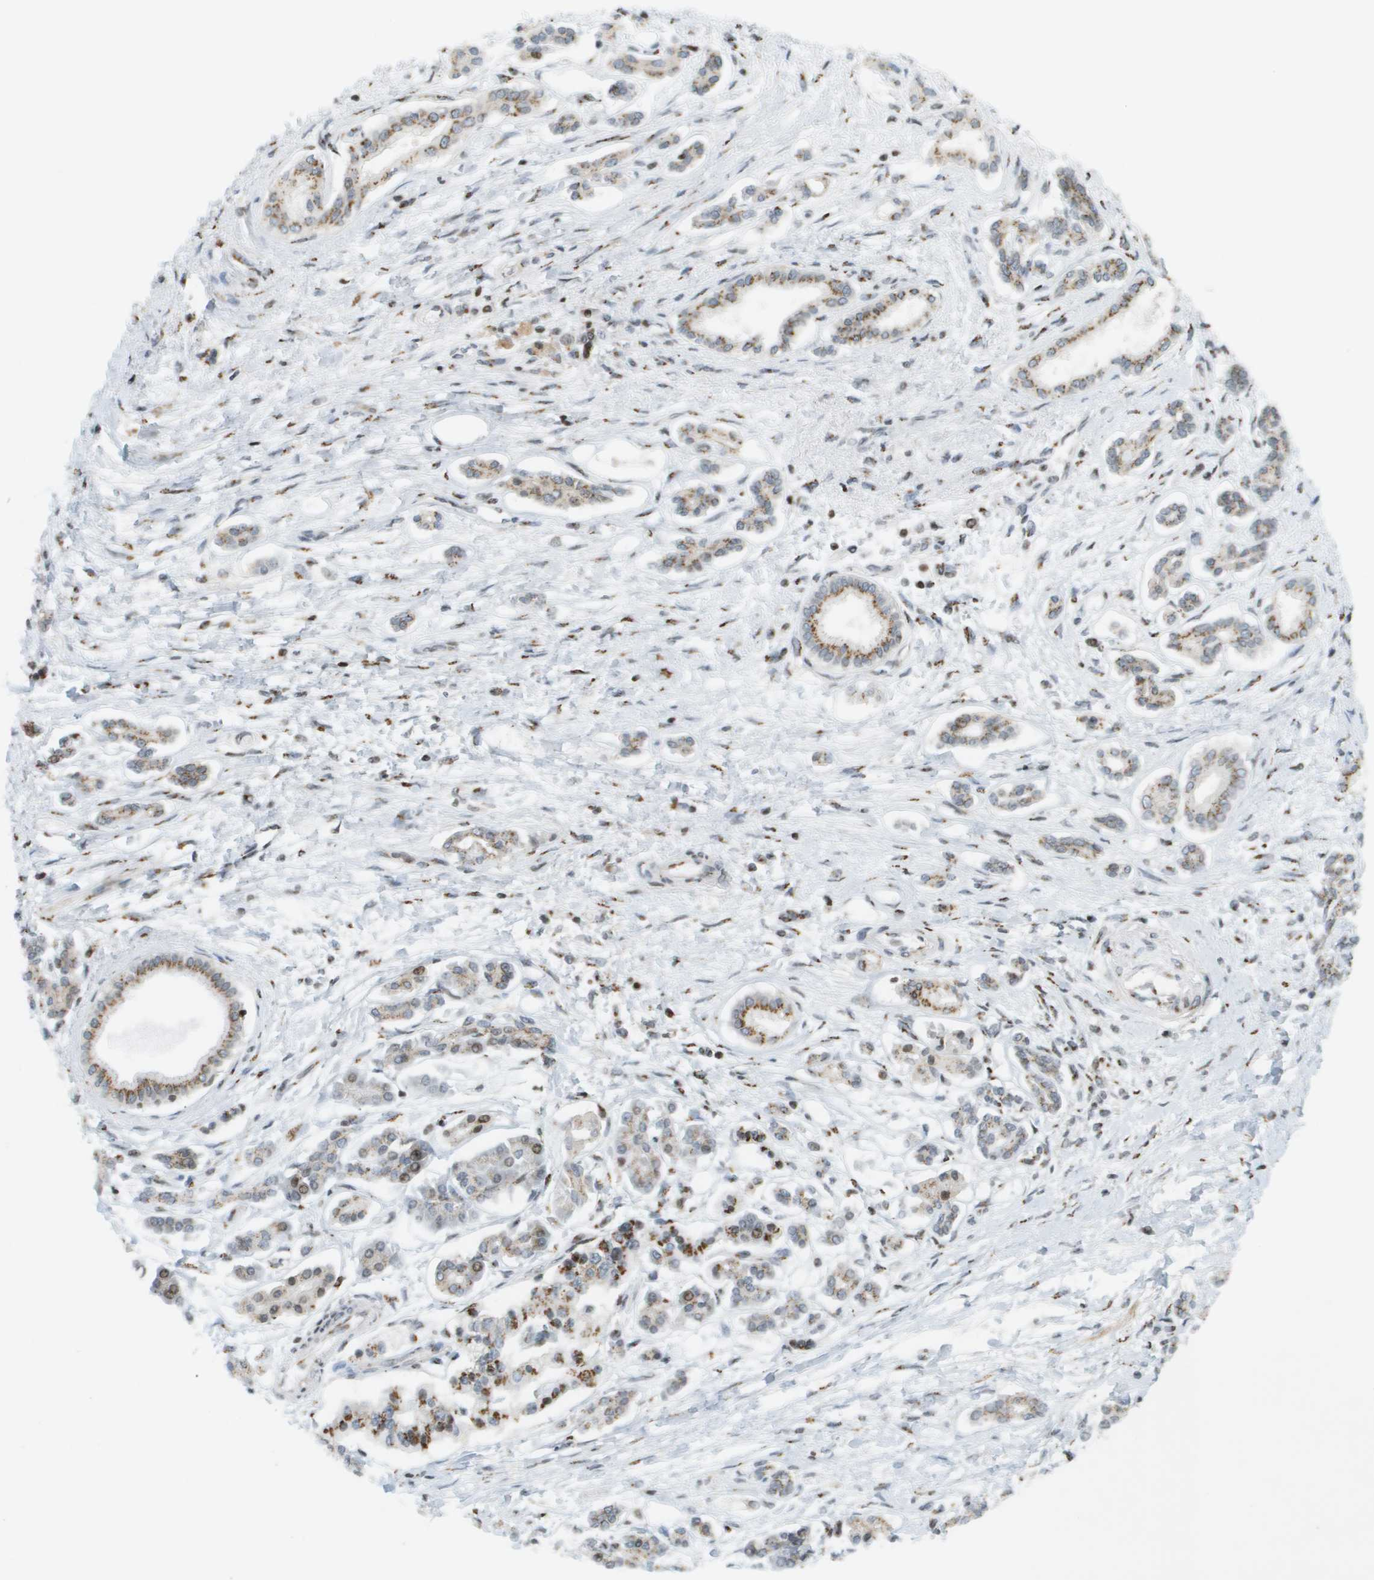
{"staining": {"intensity": "moderate", "quantity": ">75%", "location": "cytoplasmic/membranous"}, "tissue": "pancreatic cancer", "cell_type": "Tumor cells", "image_type": "cancer", "snomed": [{"axis": "morphology", "description": "Adenocarcinoma, NOS"}, {"axis": "topography", "description": "Pancreas"}], "caption": "High-power microscopy captured an immunohistochemistry photomicrograph of pancreatic cancer (adenocarcinoma), revealing moderate cytoplasmic/membranous positivity in approximately >75% of tumor cells. The staining is performed using DAB (3,3'-diaminobenzidine) brown chromogen to label protein expression. The nuclei are counter-stained blue using hematoxylin.", "gene": "EVC", "patient": {"sex": "male", "age": 56}}